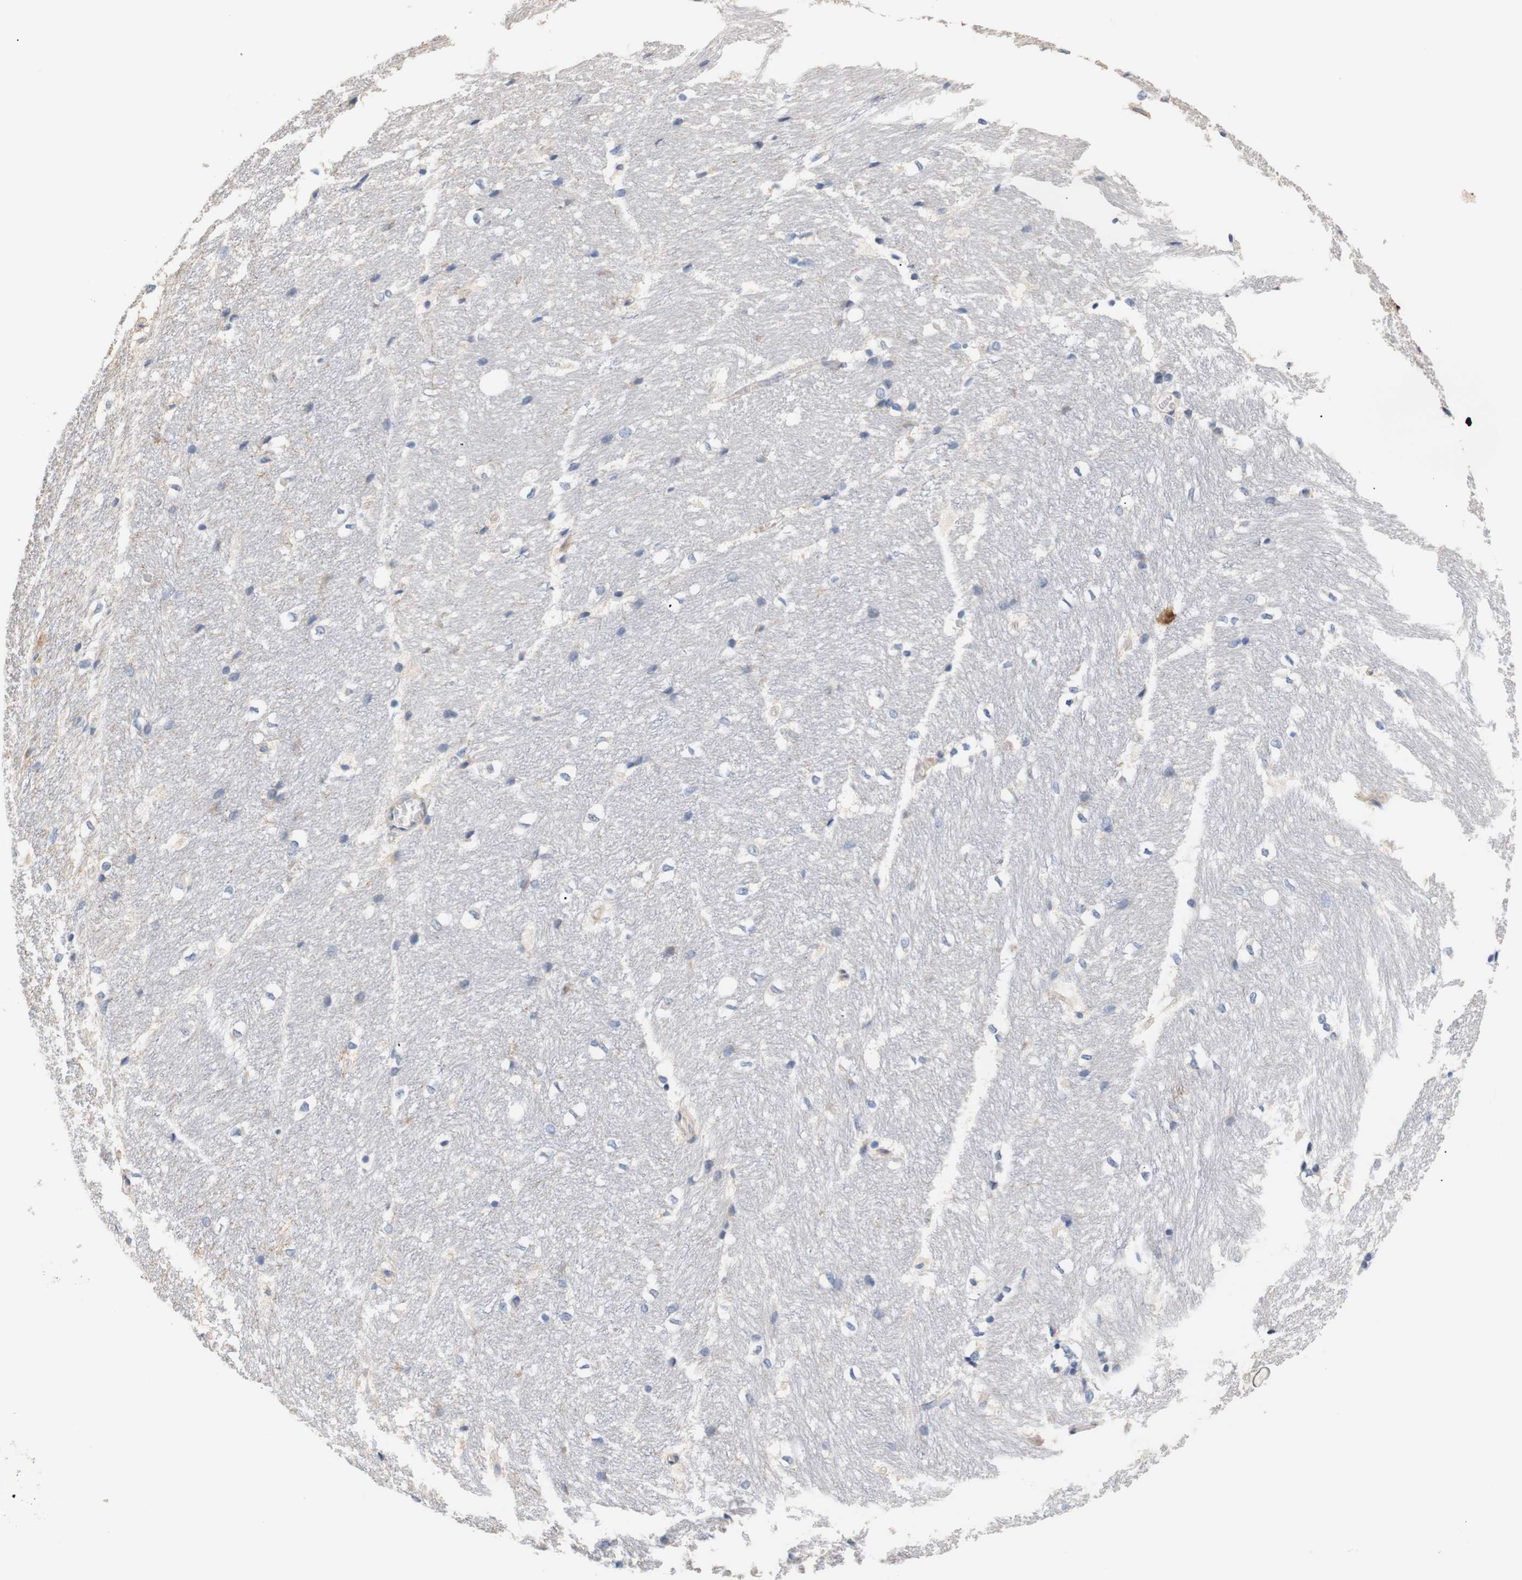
{"staining": {"intensity": "negative", "quantity": "none", "location": "none"}, "tissue": "hippocampus", "cell_type": "Glial cells", "image_type": "normal", "snomed": [{"axis": "morphology", "description": "Normal tissue, NOS"}, {"axis": "topography", "description": "Hippocampus"}], "caption": "Histopathology image shows no significant protein positivity in glial cells of benign hippocampus.", "gene": "TRIM5", "patient": {"sex": "female", "age": 19}}